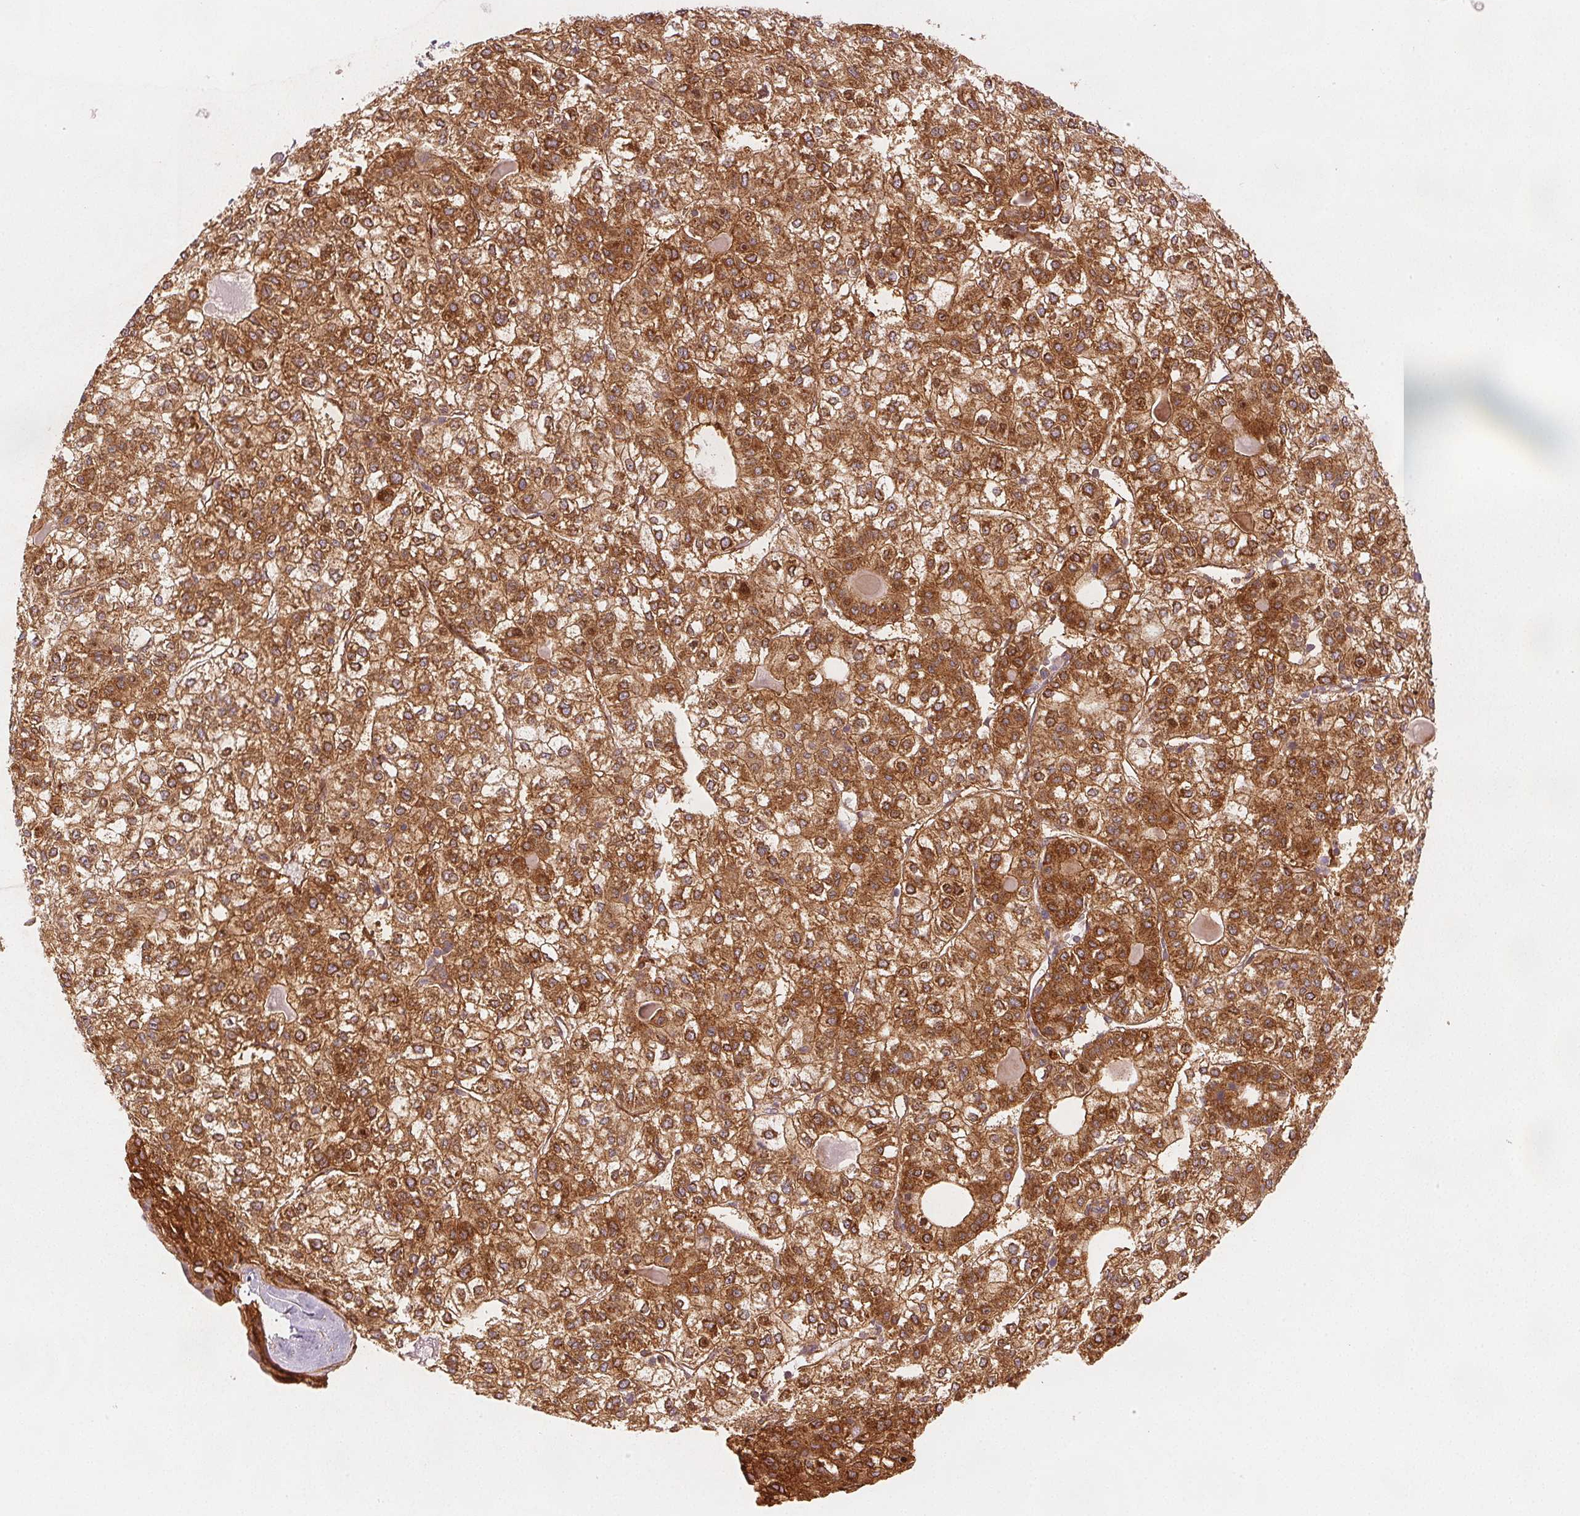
{"staining": {"intensity": "strong", "quantity": ">75%", "location": "cytoplasmic/membranous"}, "tissue": "liver cancer", "cell_type": "Tumor cells", "image_type": "cancer", "snomed": [{"axis": "morphology", "description": "Carcinoma, Hepatocellular, NOS"}, {"axis": "topography", "description": "Liver"}], "caption": "Human liver hepatocellular carcinoma stained with a protein marker exhibits strong staining in tumor cells.", "gene": "DIAPH2", "patient": {"sex": "female", "age": 43}}